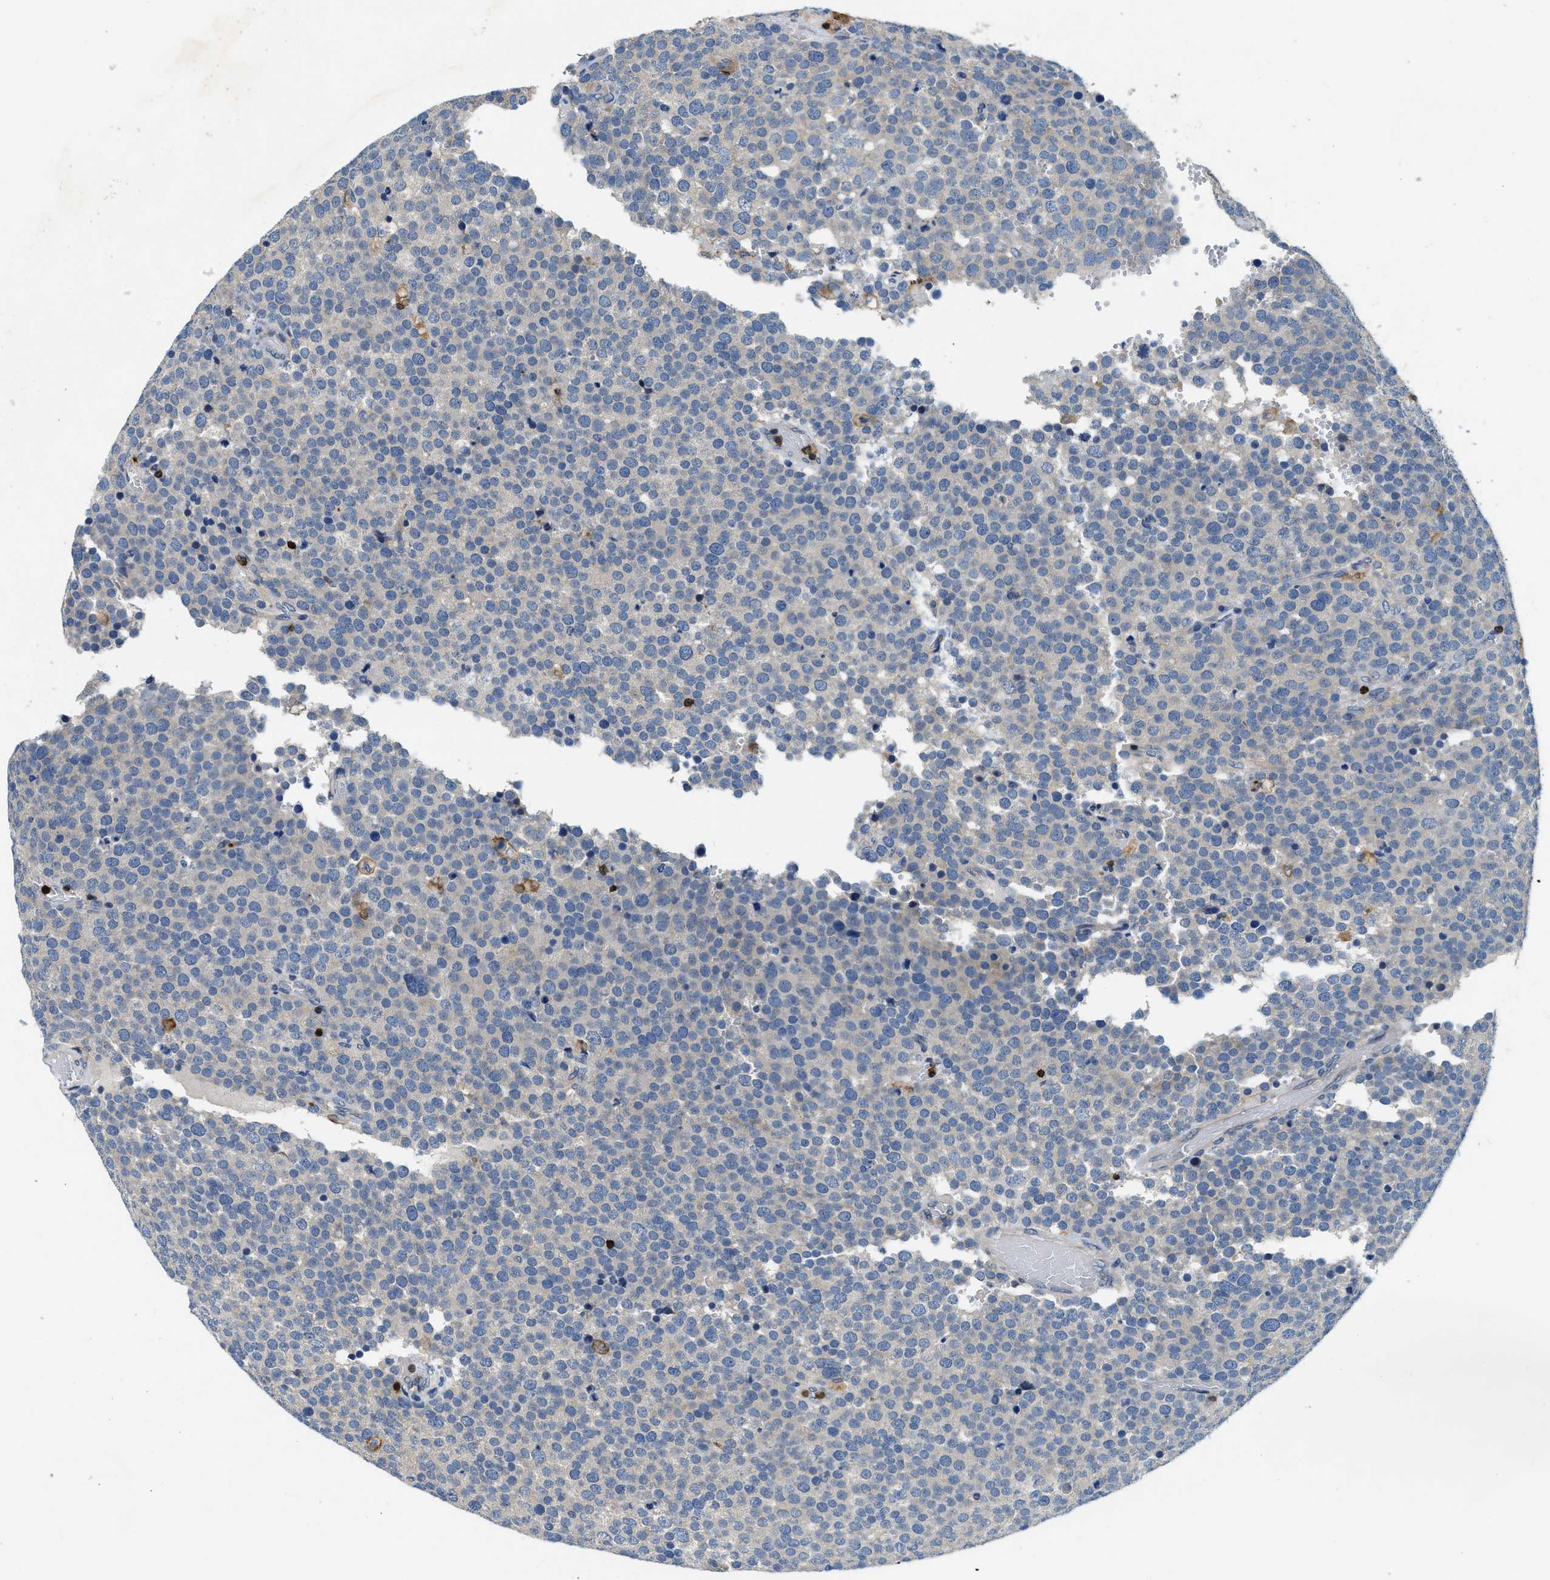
{"staining": {"intensity": "negative", "quantity": "none", "location": "none"}, "tissue": "testis cancer", "cell_type": "Tumor cells", "image_type": "cancer", "snomed": [{"axis": "morphology", "description": "Normal tissue, NOS"}, {"axis": "morphology", "description": "Seminoma, NOS"}, {"axis": "topography", "description": "Testis"}], "caption": "Seminoma (testis) was stained to show a protein in brown. There is no significant staining in tumor cells.", "gene": "MYO1G", "patient": {"sex": "male", "age": 71}}